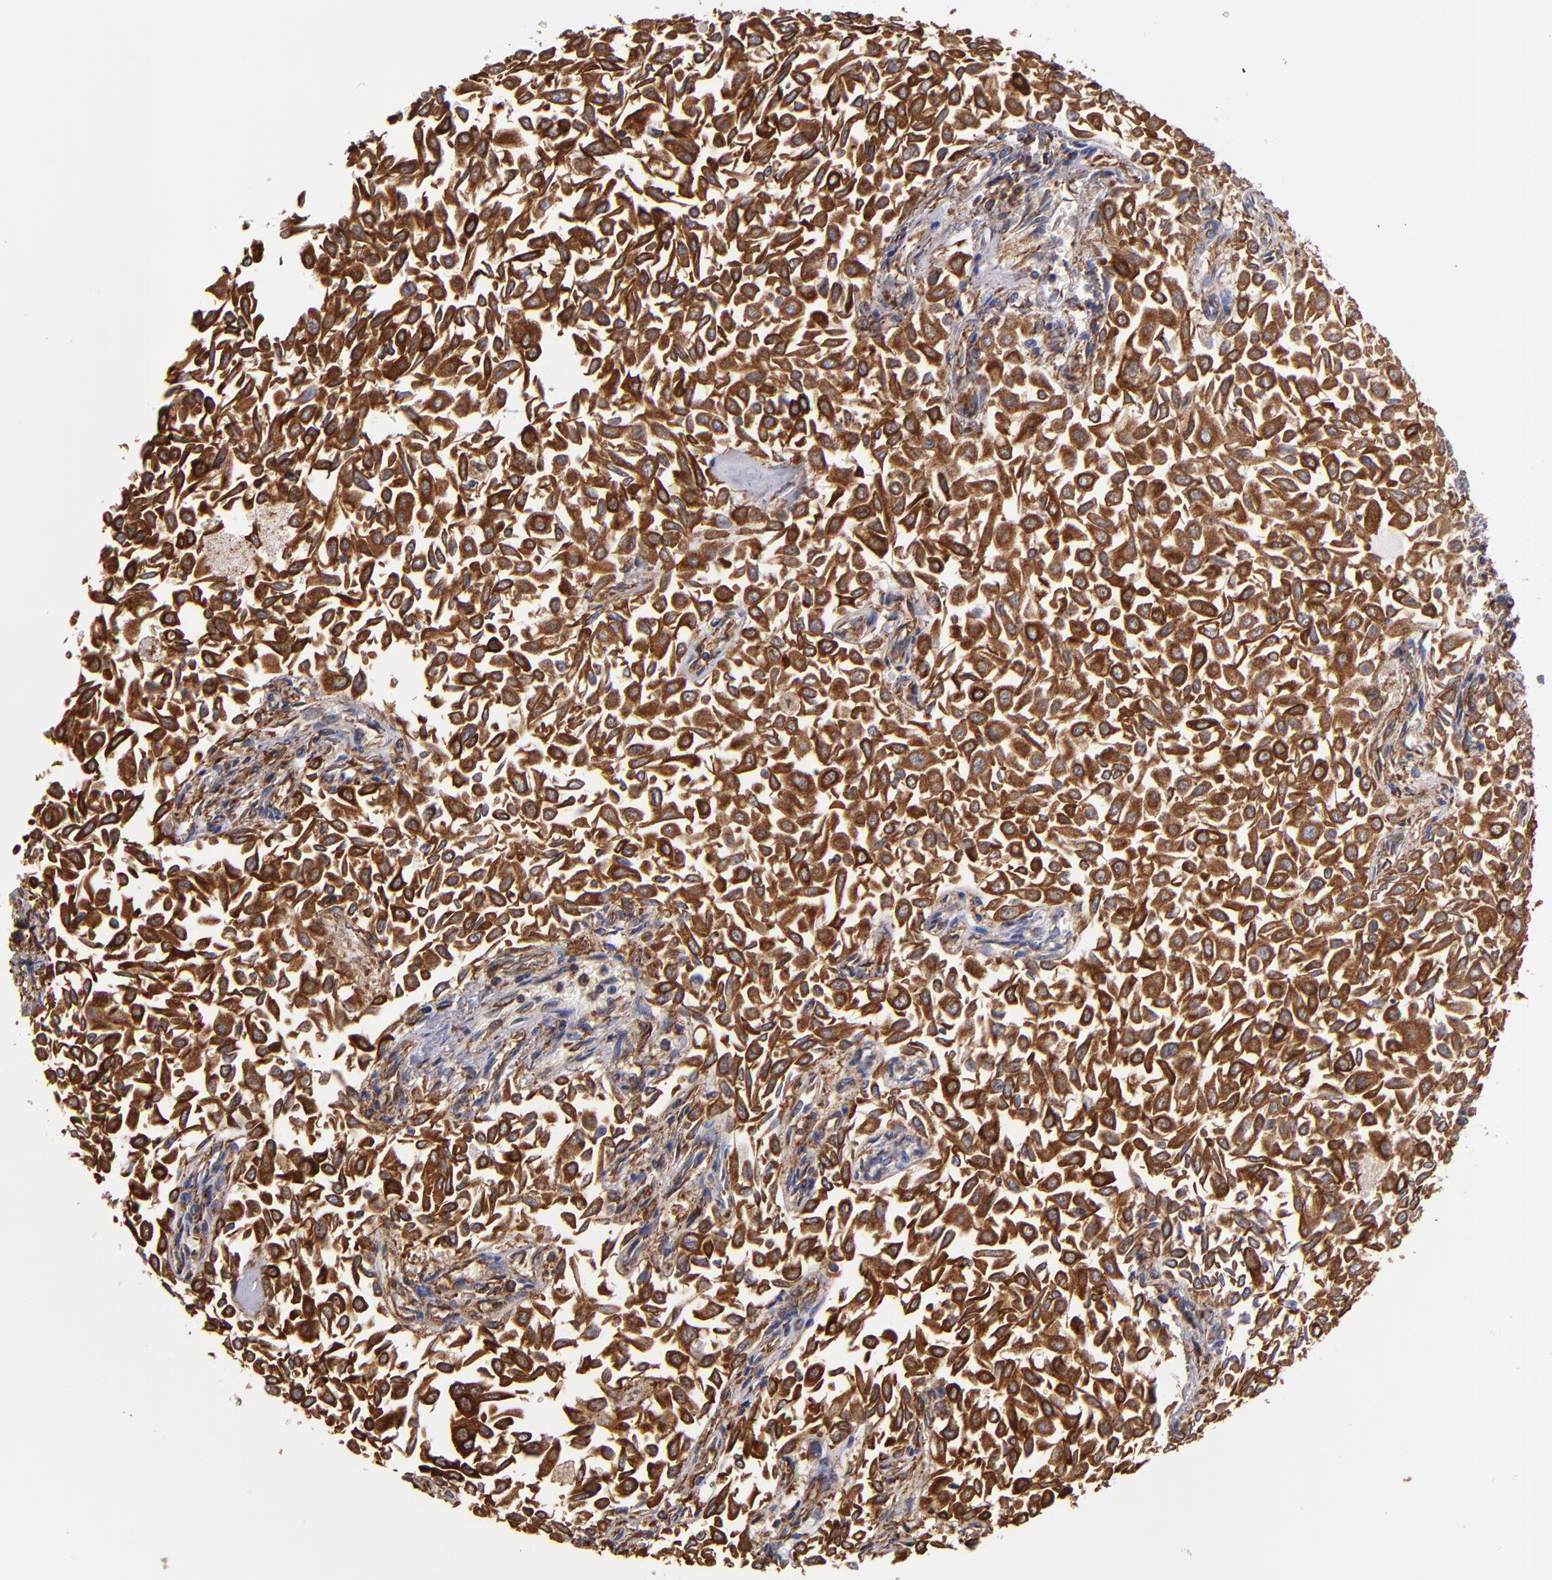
{"staining": {"intensity": "strong", "quantity": ">75%", "location": "cytoplasmic/membranous"}, "tissue": "urothelial cancer", "cell_type": "Tumor cells", "image_type": "cancer", "snomed": [{"axis": "morphology", "description": "Urothelial carcinoma, Low grade"}, {"axis": "topography", "description": "Urinary bladder"}], "caption": "This is a histology image of immunohistochemistry staining of low-grade urothelial carcinoma, which shows strong staining in the cytoplasmic/membranous of tumor cells.", "gene": "MVP", "patient": {"sex": "male", "age": 64}}